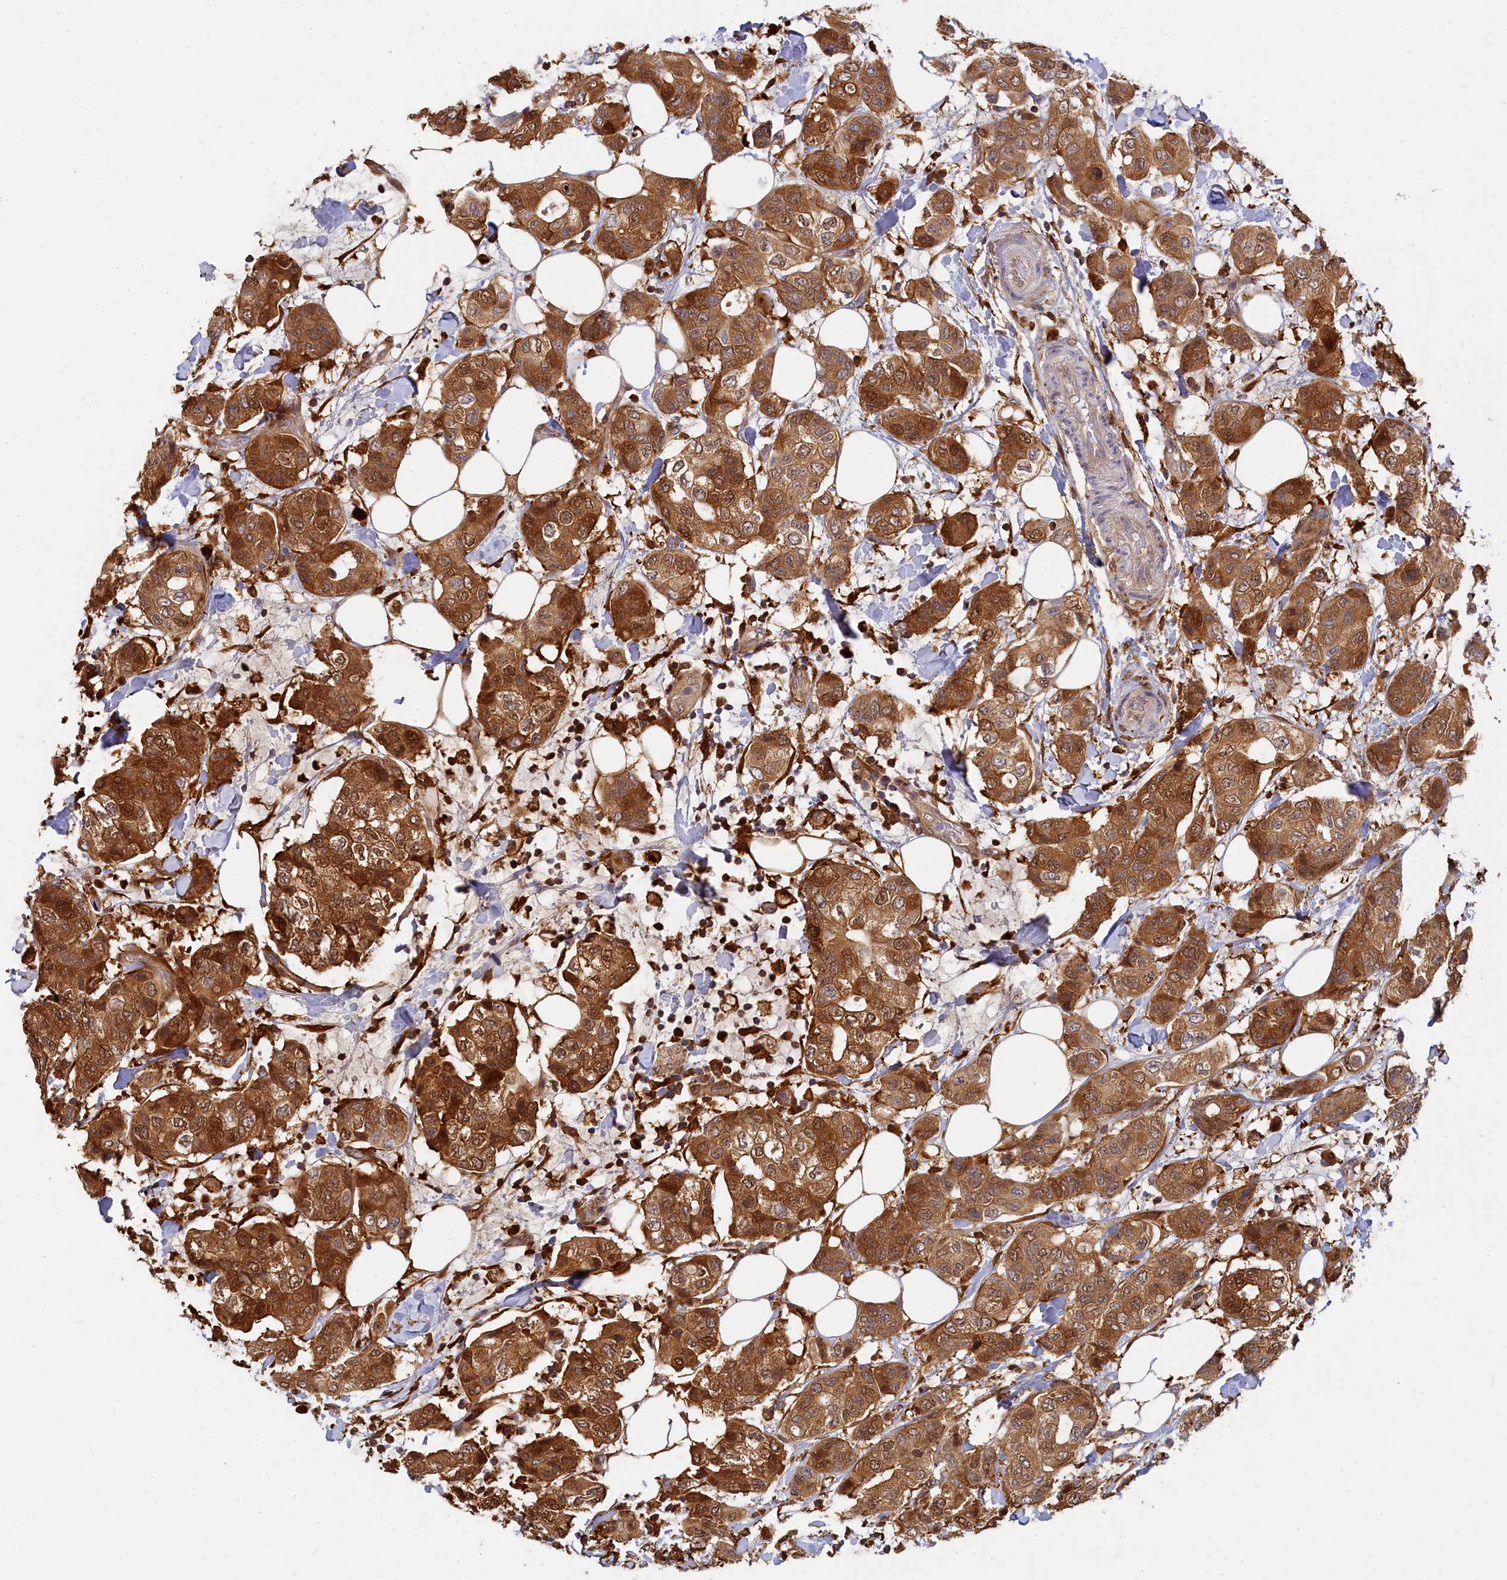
{"staining": {"intensity": "strong", "quantity": ">75%", "location": "cytoplasmic/membranous"}, "tissue": "breast cancer", "cell_type": "Tumor cells", "image_type": "cancer", "snomed": [{"axis": "morphology", "description": "Lobular carcinoma"}, {"axis": "topography", "description": "Breast"}], "caption": "Human breast lobular carcinoma stained with a brown dye demonstrates strong cytoplasmic/membranous positive staining in approximately >75% of tumor cells.", "gene": "SPATA5L1", "patient": {"sex": "female", "age": 51}}